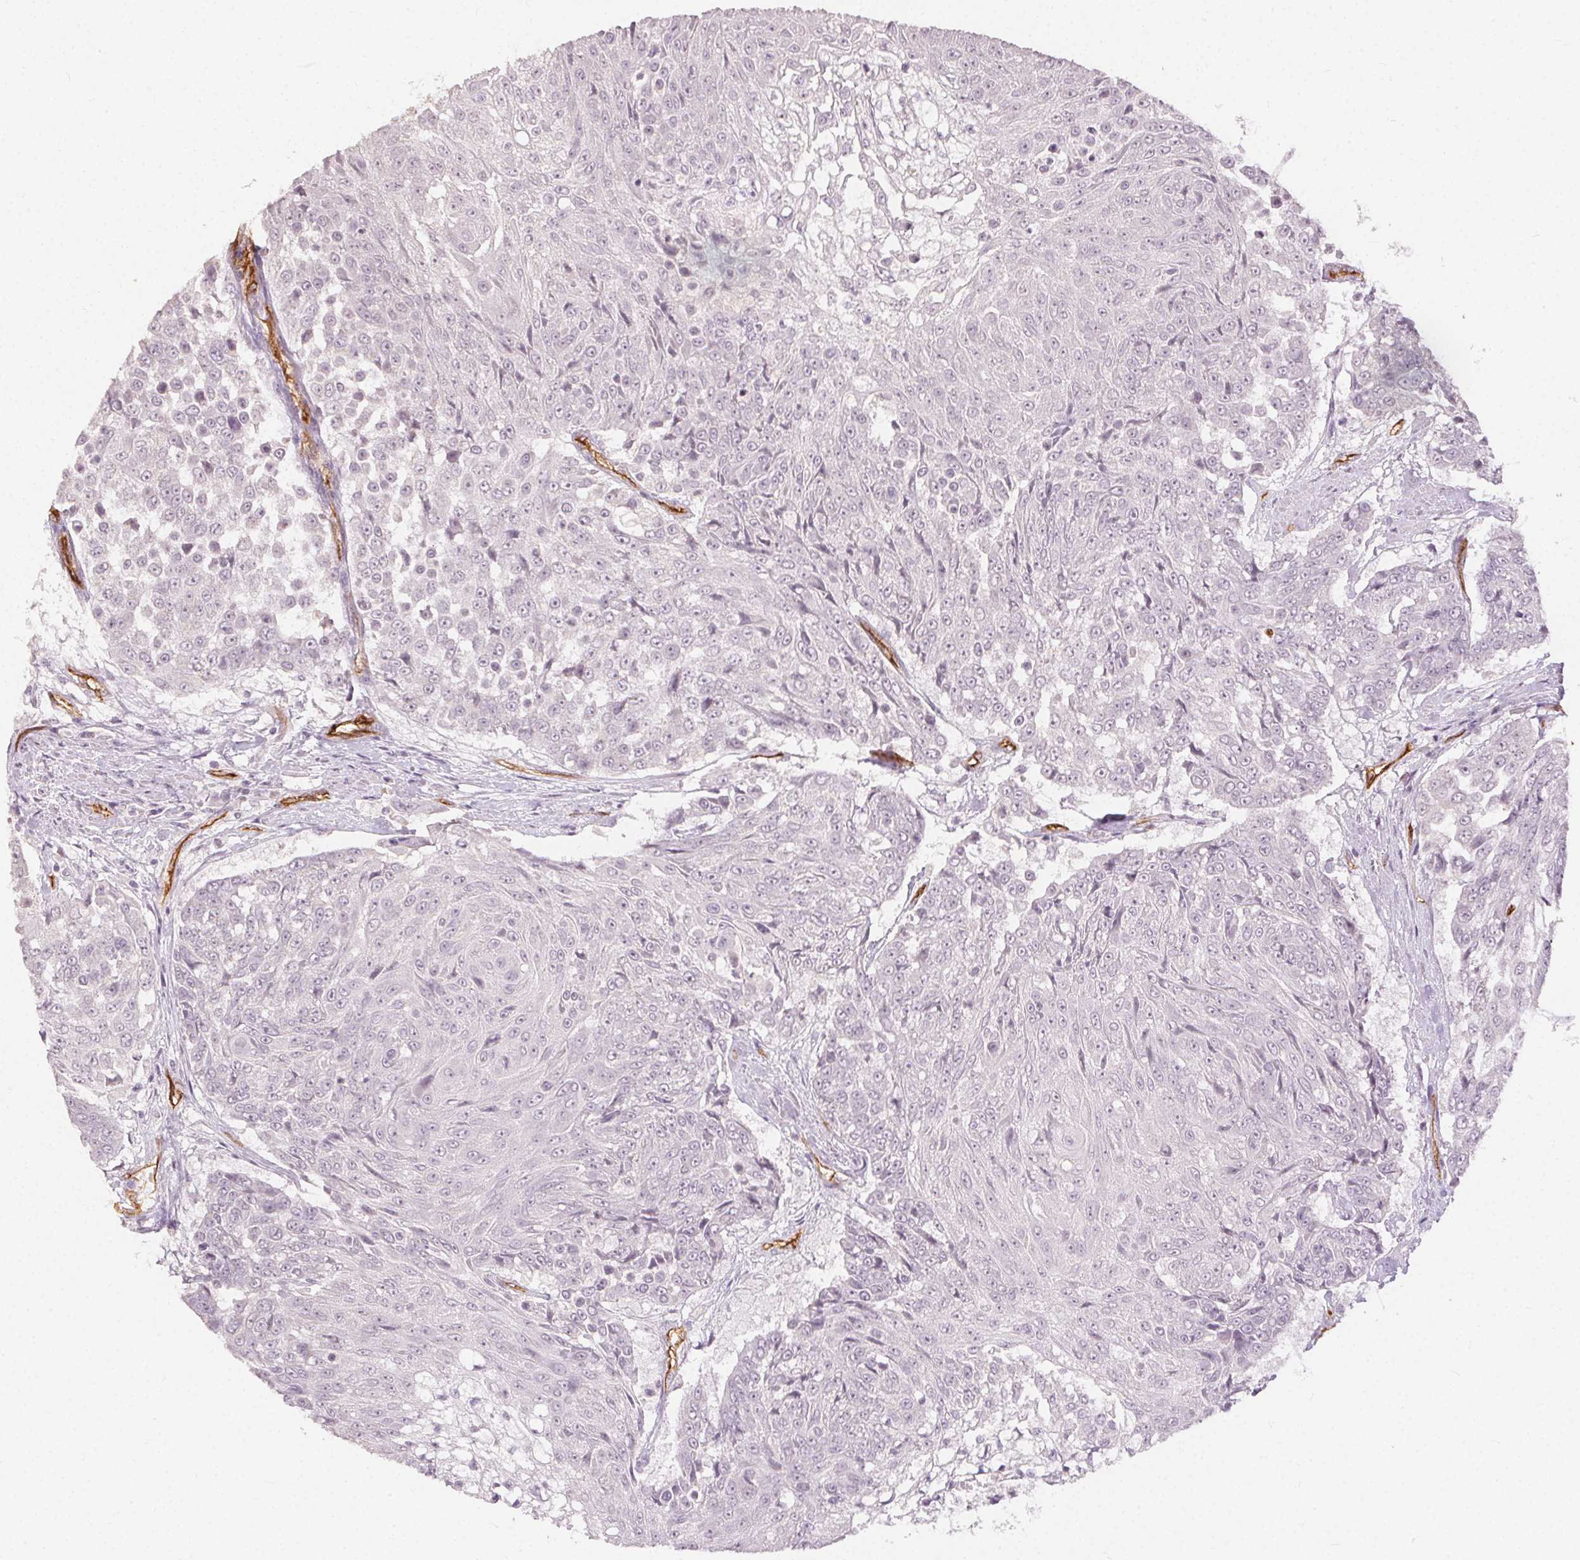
{"staining": {"intensity": "negative", "quantity": "none", "location": "none"}, "tissue": "urothelial cancer", "cell_type": "Tumor cells", "image_type": "cancer", "snomed": [{"axis": "morphology", "description": "Urothelial carcinoma, High grade"}, {"axis": "topography", "description": "Urinary bladder"}], "caption": "This image is of high-grade urothelial carcinoma stained with IHC to label a protein in brown with the nuclei are counter-stained blue. There is no positivity in tumor cells.", "gene": "PODXL", "patient": {"sex": "female", "age": 63}}